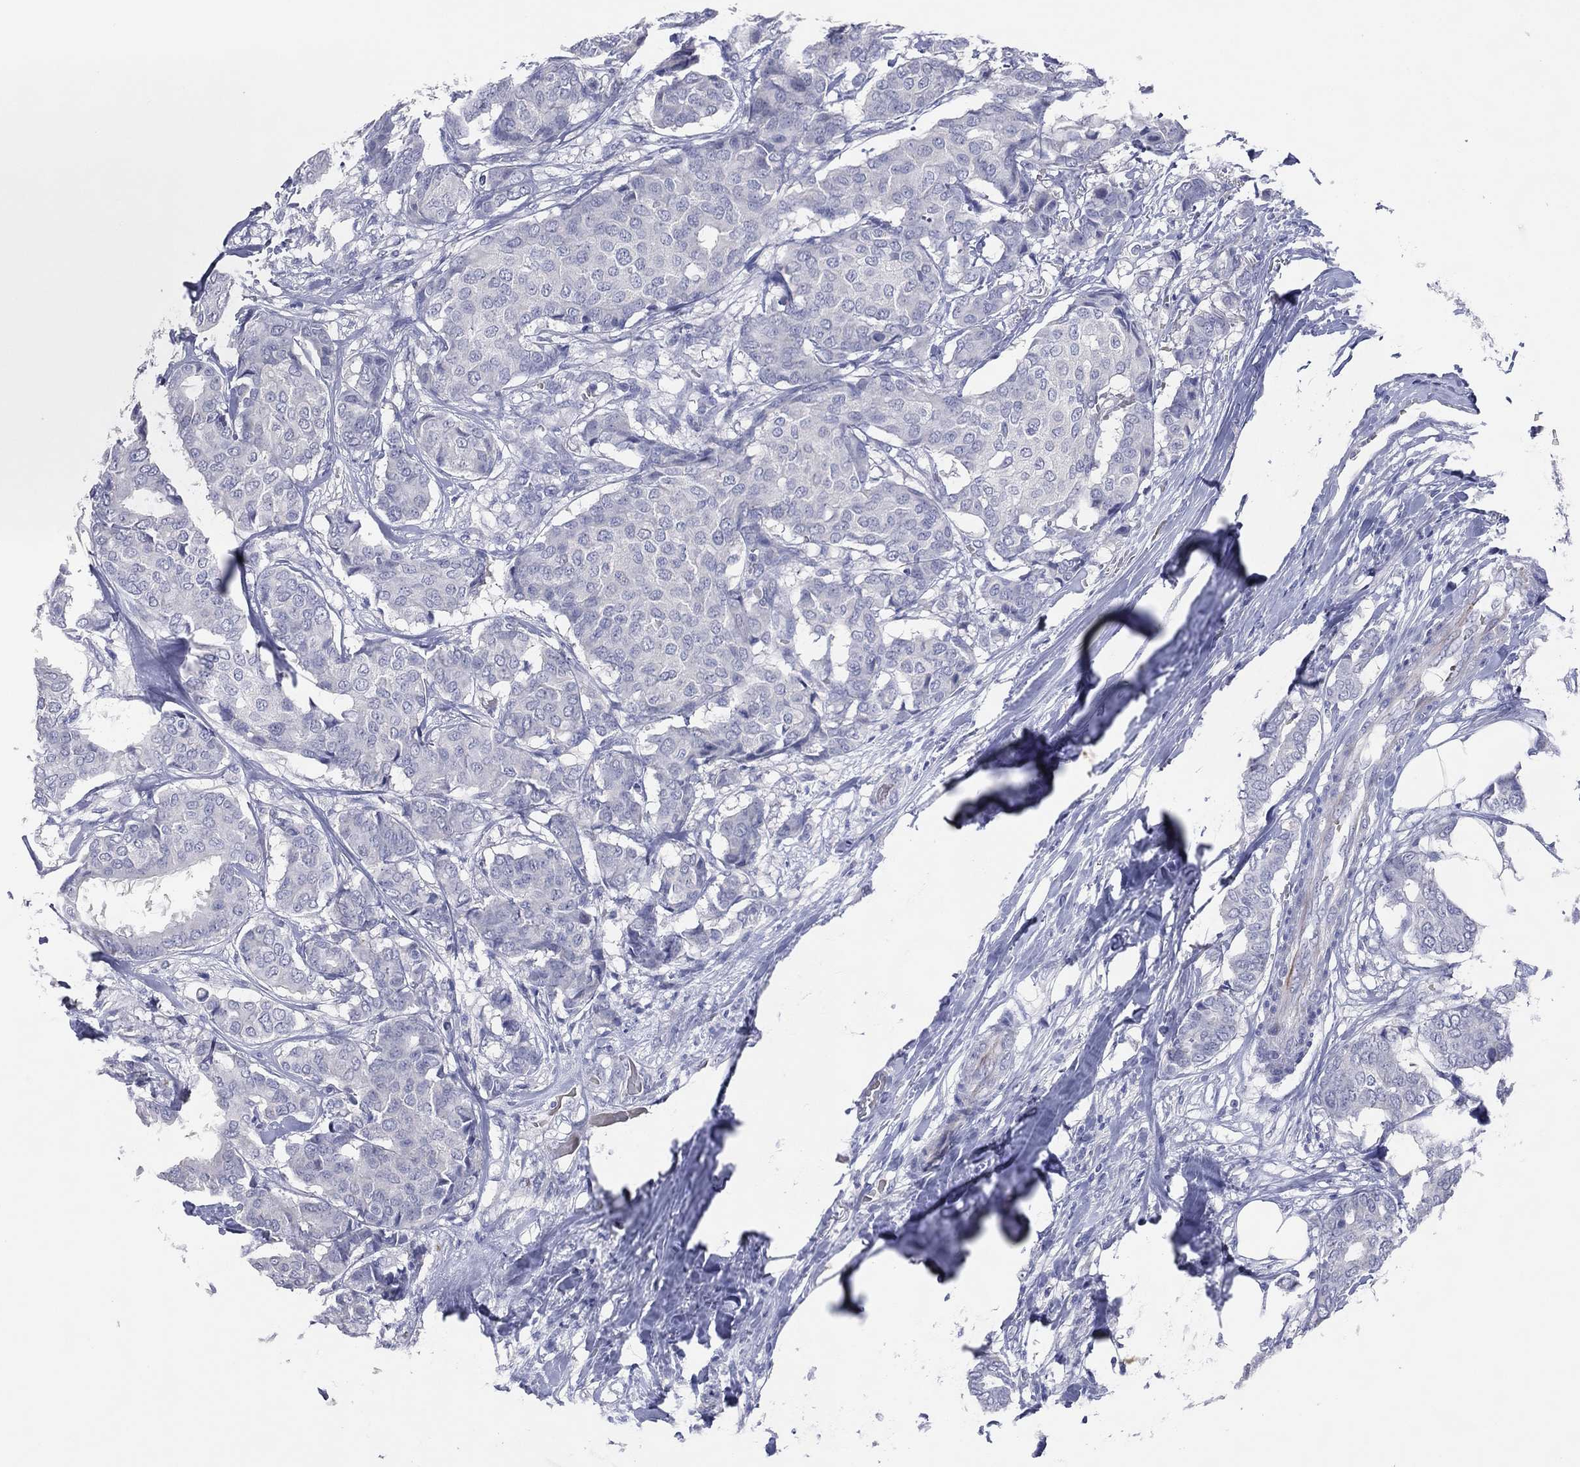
{"staining": {"intensity": "negative", "quantity": "none", "location": "none"}, "tissue": "breast cancer", "cell_type": "Tumor cells", "image_type": "cancer", "snomed": [{"axis": "morphology", "description": "Duct carcinoma"}, {"axis": "topography", "description": "Breast"}], "caption": "Breast cancer (infiltrating ductal carcinoma) was stained to show a protein in brown. There is no significant positivity in tumor cells. The staining was performed using DAB (3,3'-diaminobenzidine) to visualize the protein expression in brown, while the nuclei were stained in blue with hematoxylin (Magnification: 20x).", "gene": "DNAH6", "patient": {"sex": "female", "age": 75}}